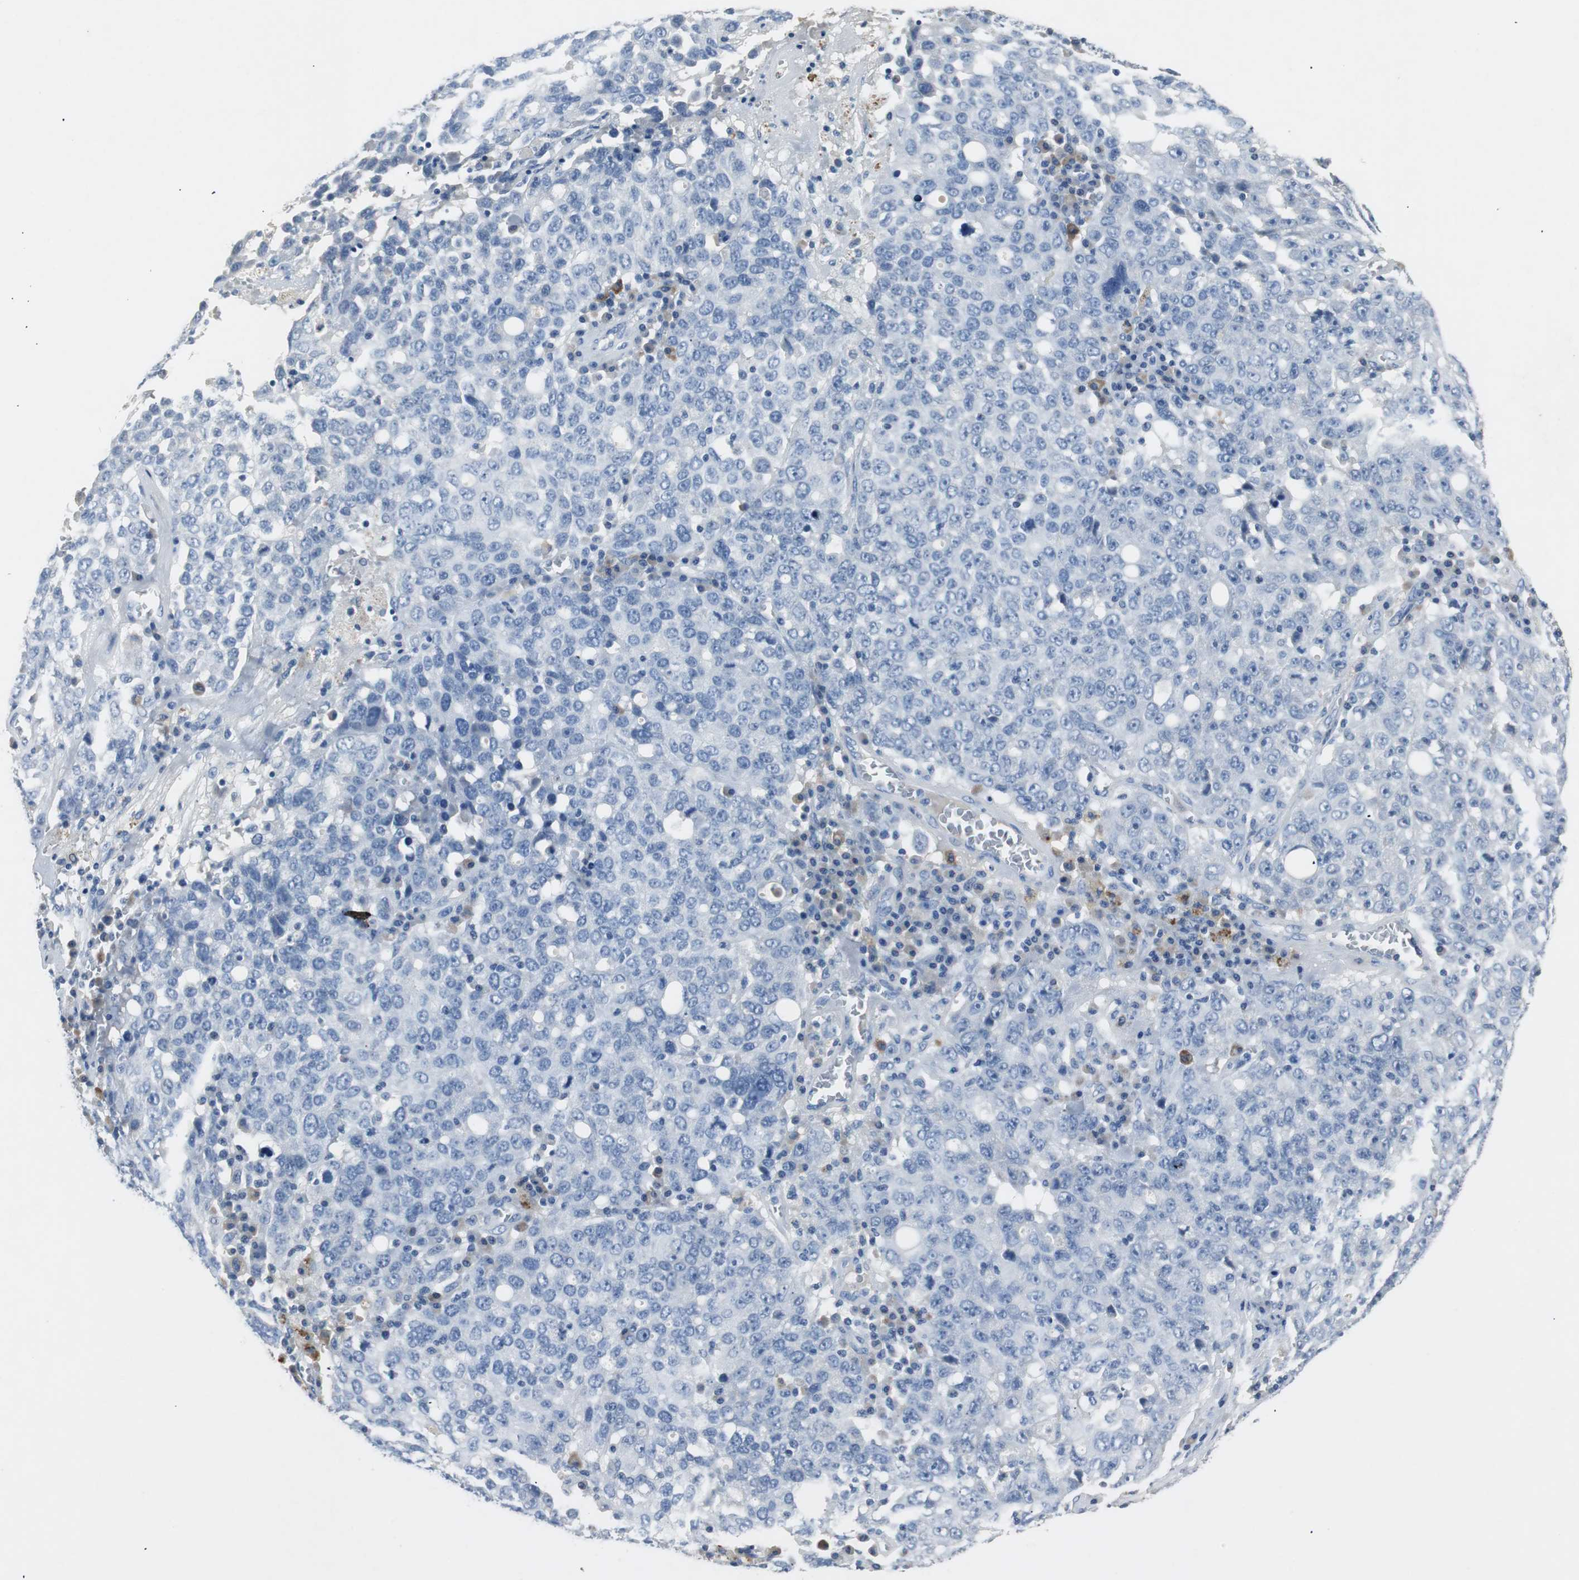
{"staining": {"intensity": "negative", "quantity": "none", "location": "none"}, "tissue": "ovarian cancer", "cell_type": "Tumor cells", "image_type": "cancer", "snomed": [{"axis": "morphology", "description": "Carcinoma, endometroid"}, {"axis": "topography", "description": "Ovary"}], "caption": "A micrograph of human ovarian cancer (endometroid carcinoma) is negative for staining in tumor cells.", "gene": "LRP2", "patient": {"sex": "female", "age": 62}}